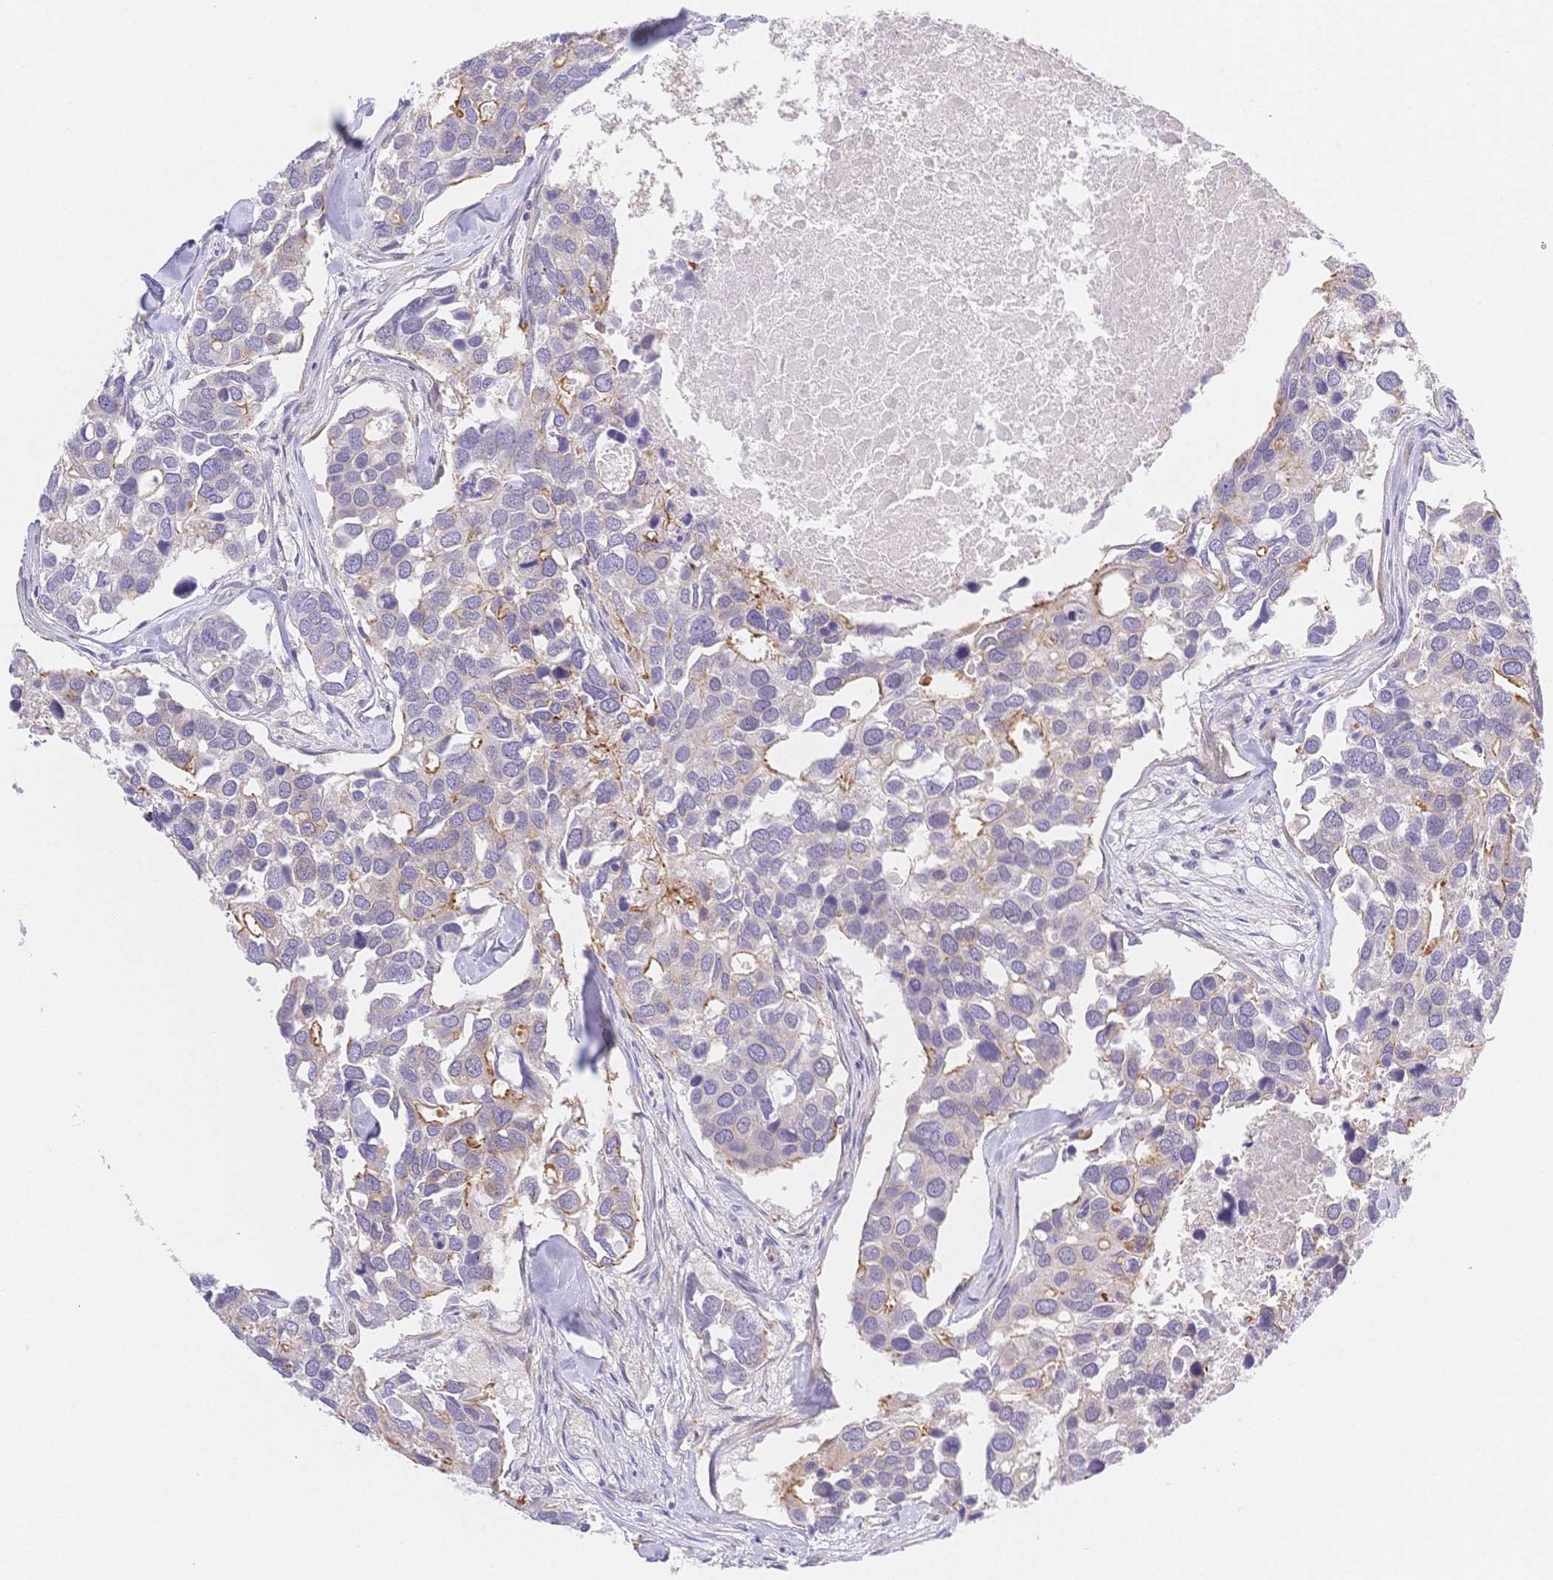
{"staining": {"intensity": "moderate", "quantity": "<25%", "location": "cytoplasmic/membranous"}, "tissue": "breast cancer", "cell_type": "Tumor cells", "image_type": "cancer", "snomed": [{"axis": "morphology", "description": "Duct carcinoma"}, {"axis": "topography", "description": "Breast"}], "caption": "Breast cancer tissue displays moderate cytoplasmic/membranous positivity in approximately <25% of tumor cells, visualized by immunohistochemistry.", "gene": "CSN1S1", "patient": {"sex": "female", "age": 83}}